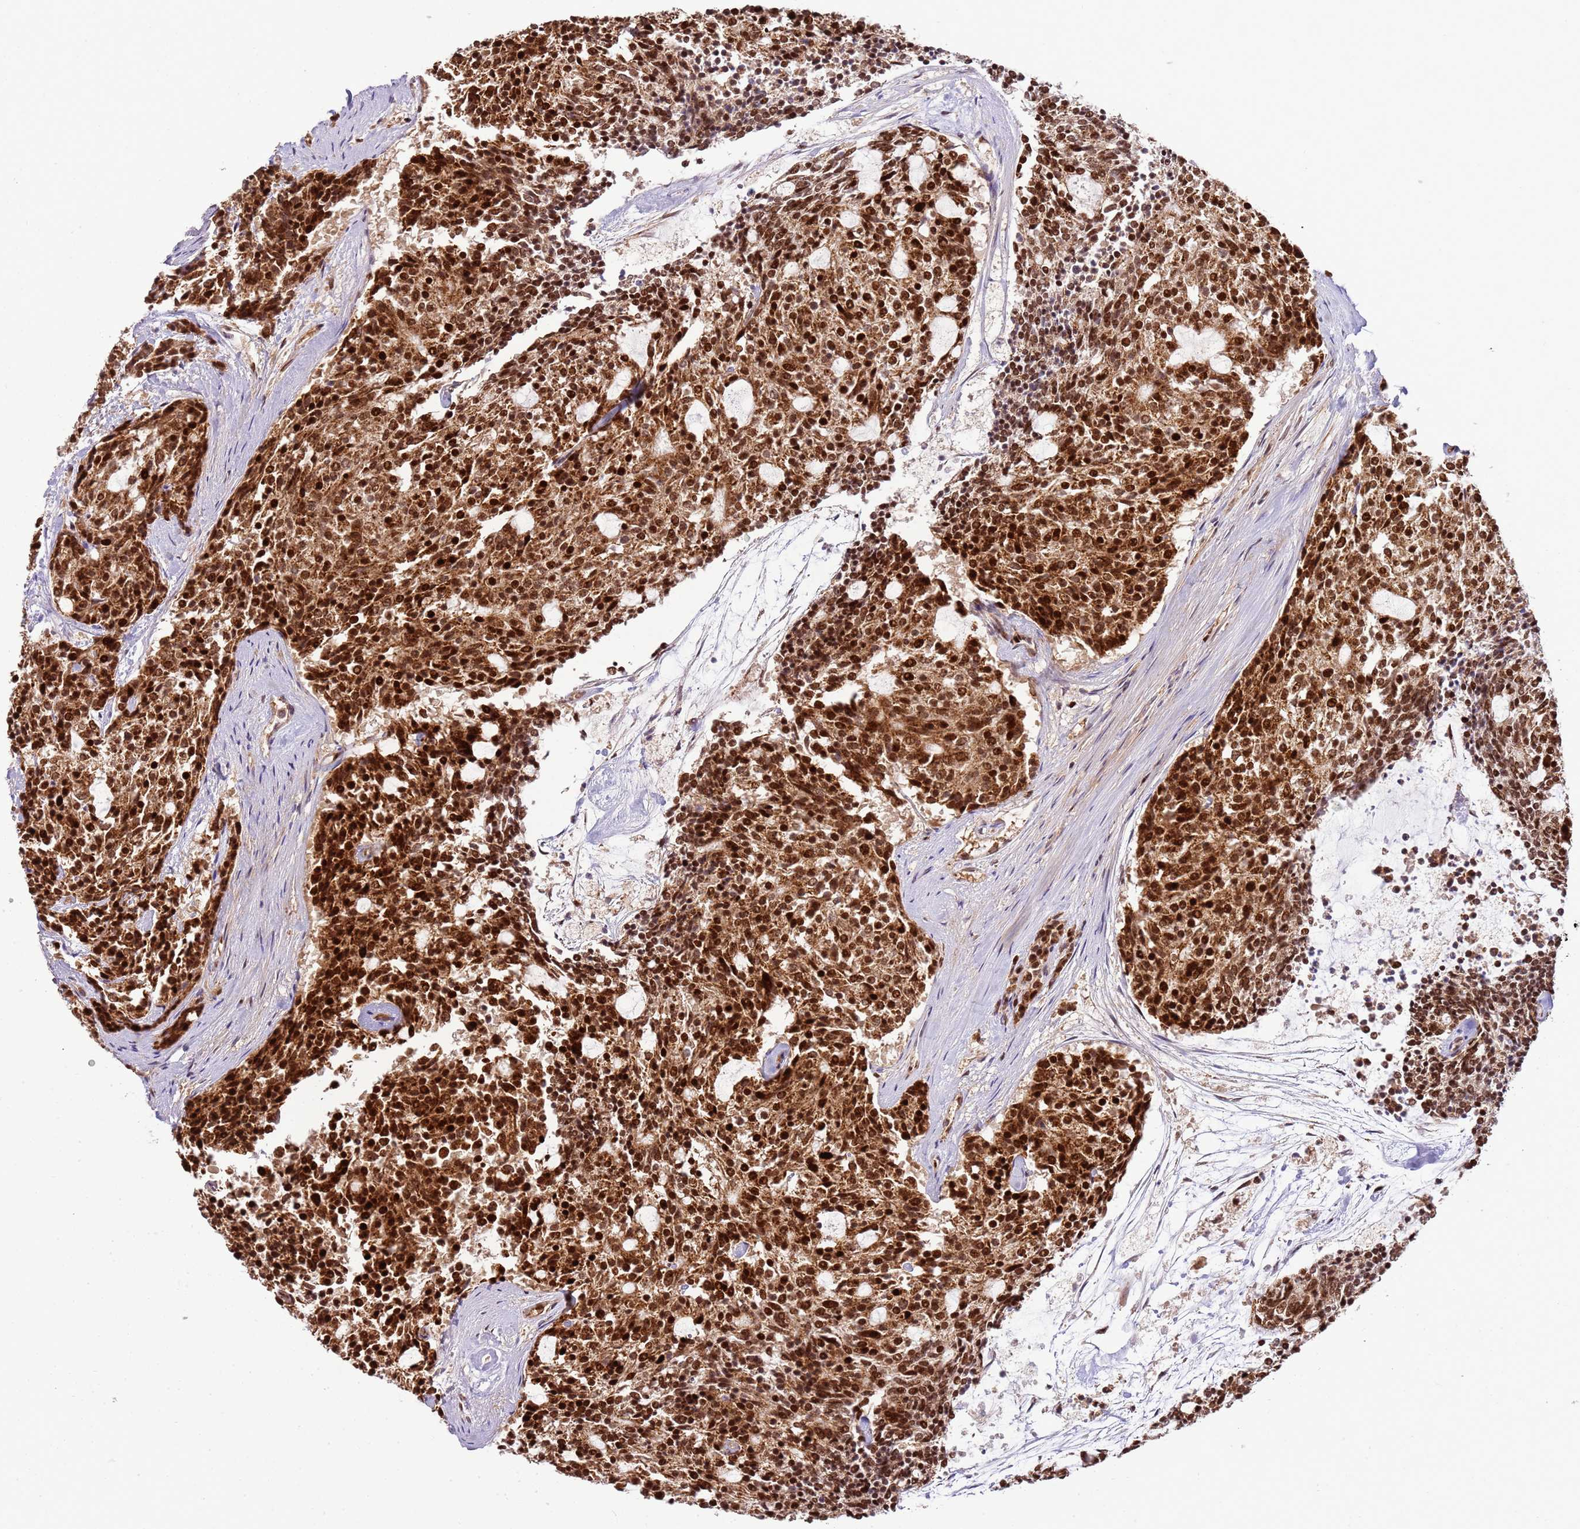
{"staining": {"intensity": "strong", "quantity": ">75%", "location": "cytoplasmic/membranous,nuclear"}, "tissue": "carcinoid", "cell_type": "Tumor cells", "image_type": "cancer", "snomed": [{"axis": "morphology", "description": "Carcinoid, malignant, NOS"}, {"axis": "topography", "description": "Pancreas"}], "caption": "Immunohistochemical staining of human carcinoid (malignant) reveals high levels of strong cytoplasmic/membranous and nuclear staining in about >75% of tumor cells. (brown staining indicates protein expression, while blue staining denotes nuclei).", "gene": "PEX14", "patient": {"sex": "female", "age": 54}}